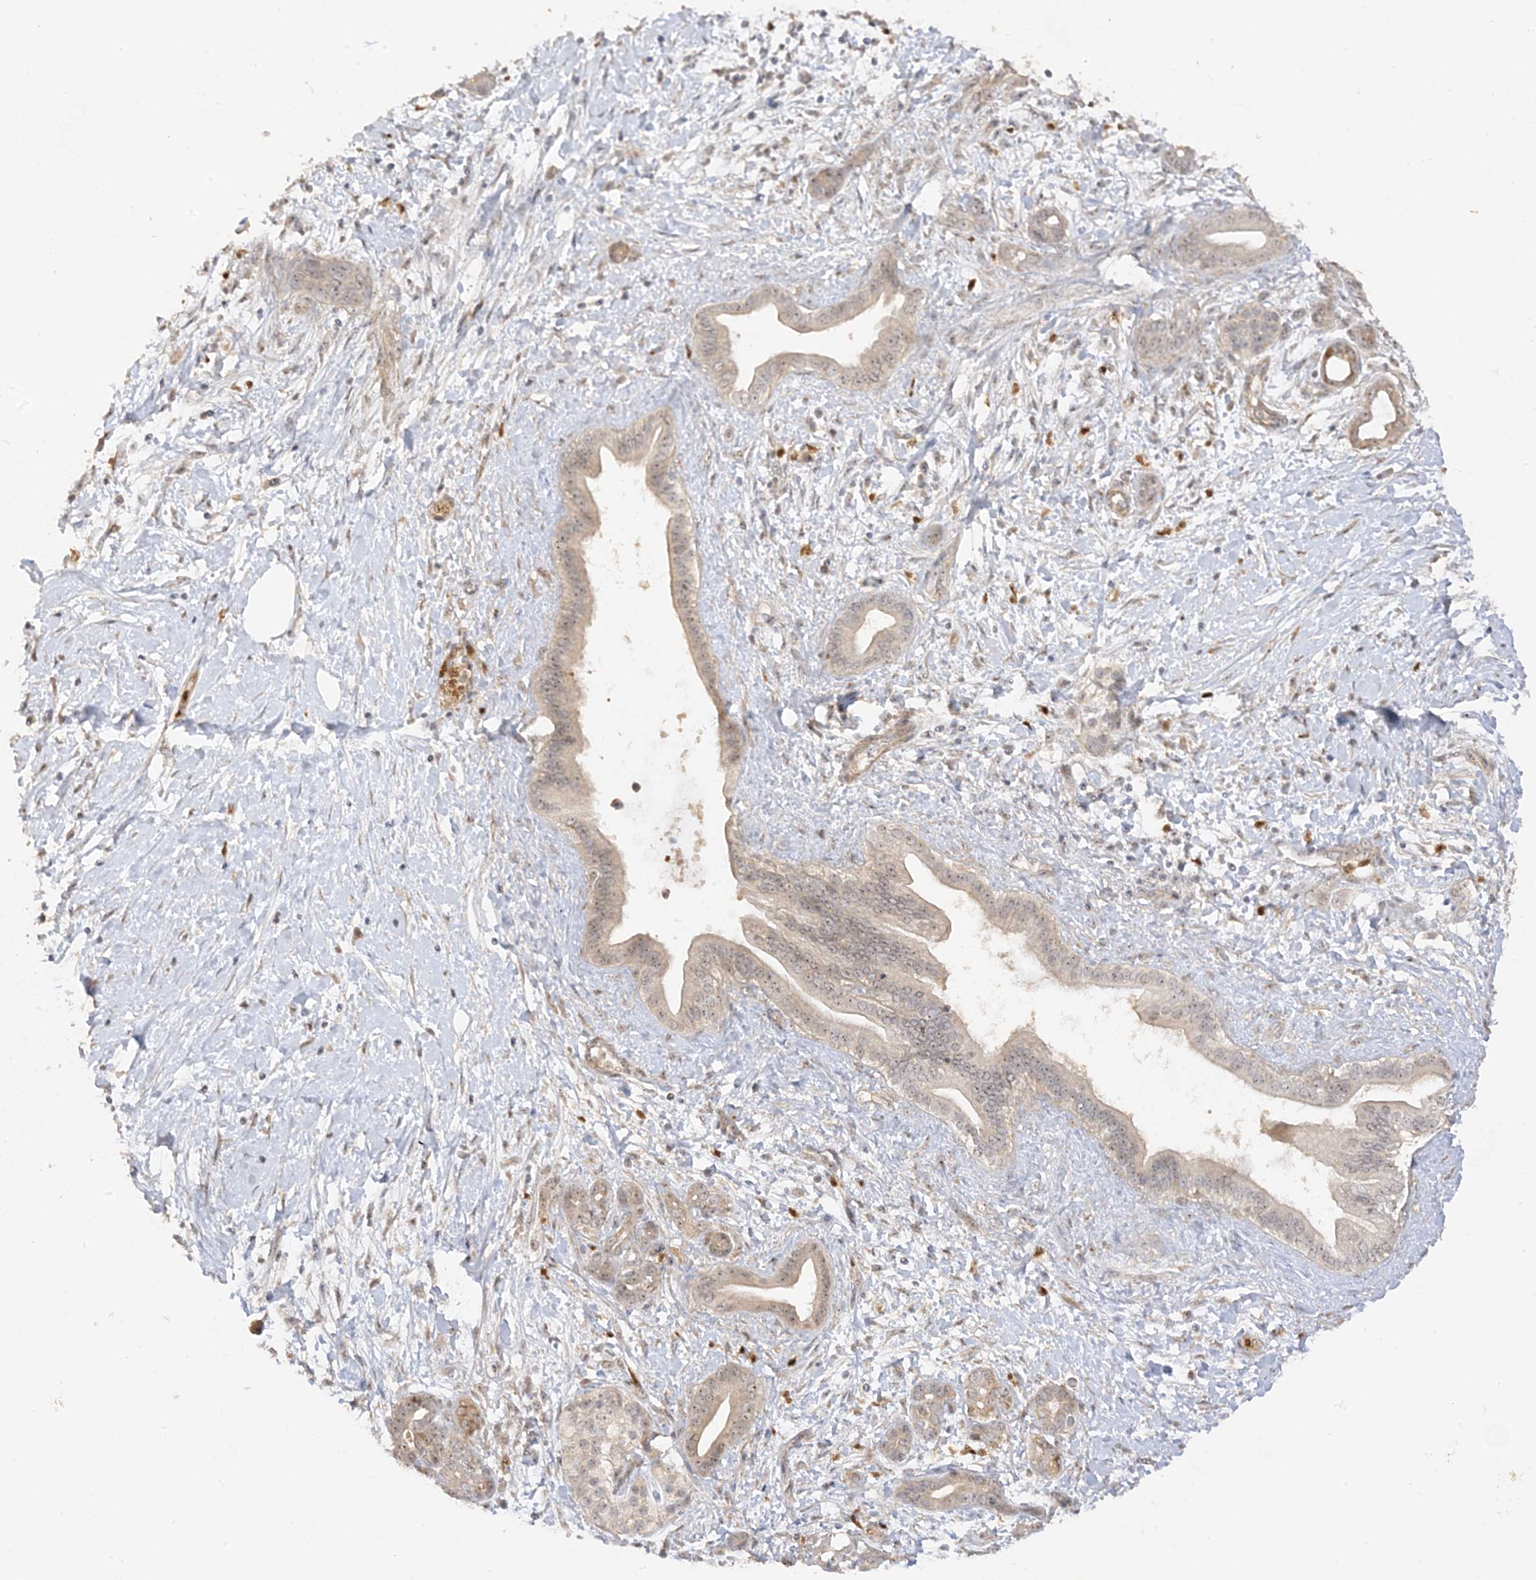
{"staining": {"intensity": "weak", "quantity": "25%-75%", "location": "nuclear"}, "tissue": "pancreatic cancer", "cell_type": "Tumor cells", "image_type": "cancer", "snomed": [{"axis": "morphology", "description": "Adenocarcinoma, NOS"}, {"axis": "topography", "description": "Pancreas"}], "caption": "The photomicrograph displays a brown stain indicating the presence of a protein in the nuclear of tumor cells in pancreatic cancer (adenocarcinoma).", "gene": "DDX18", "patient": {"sex": "male", "age": 58}}